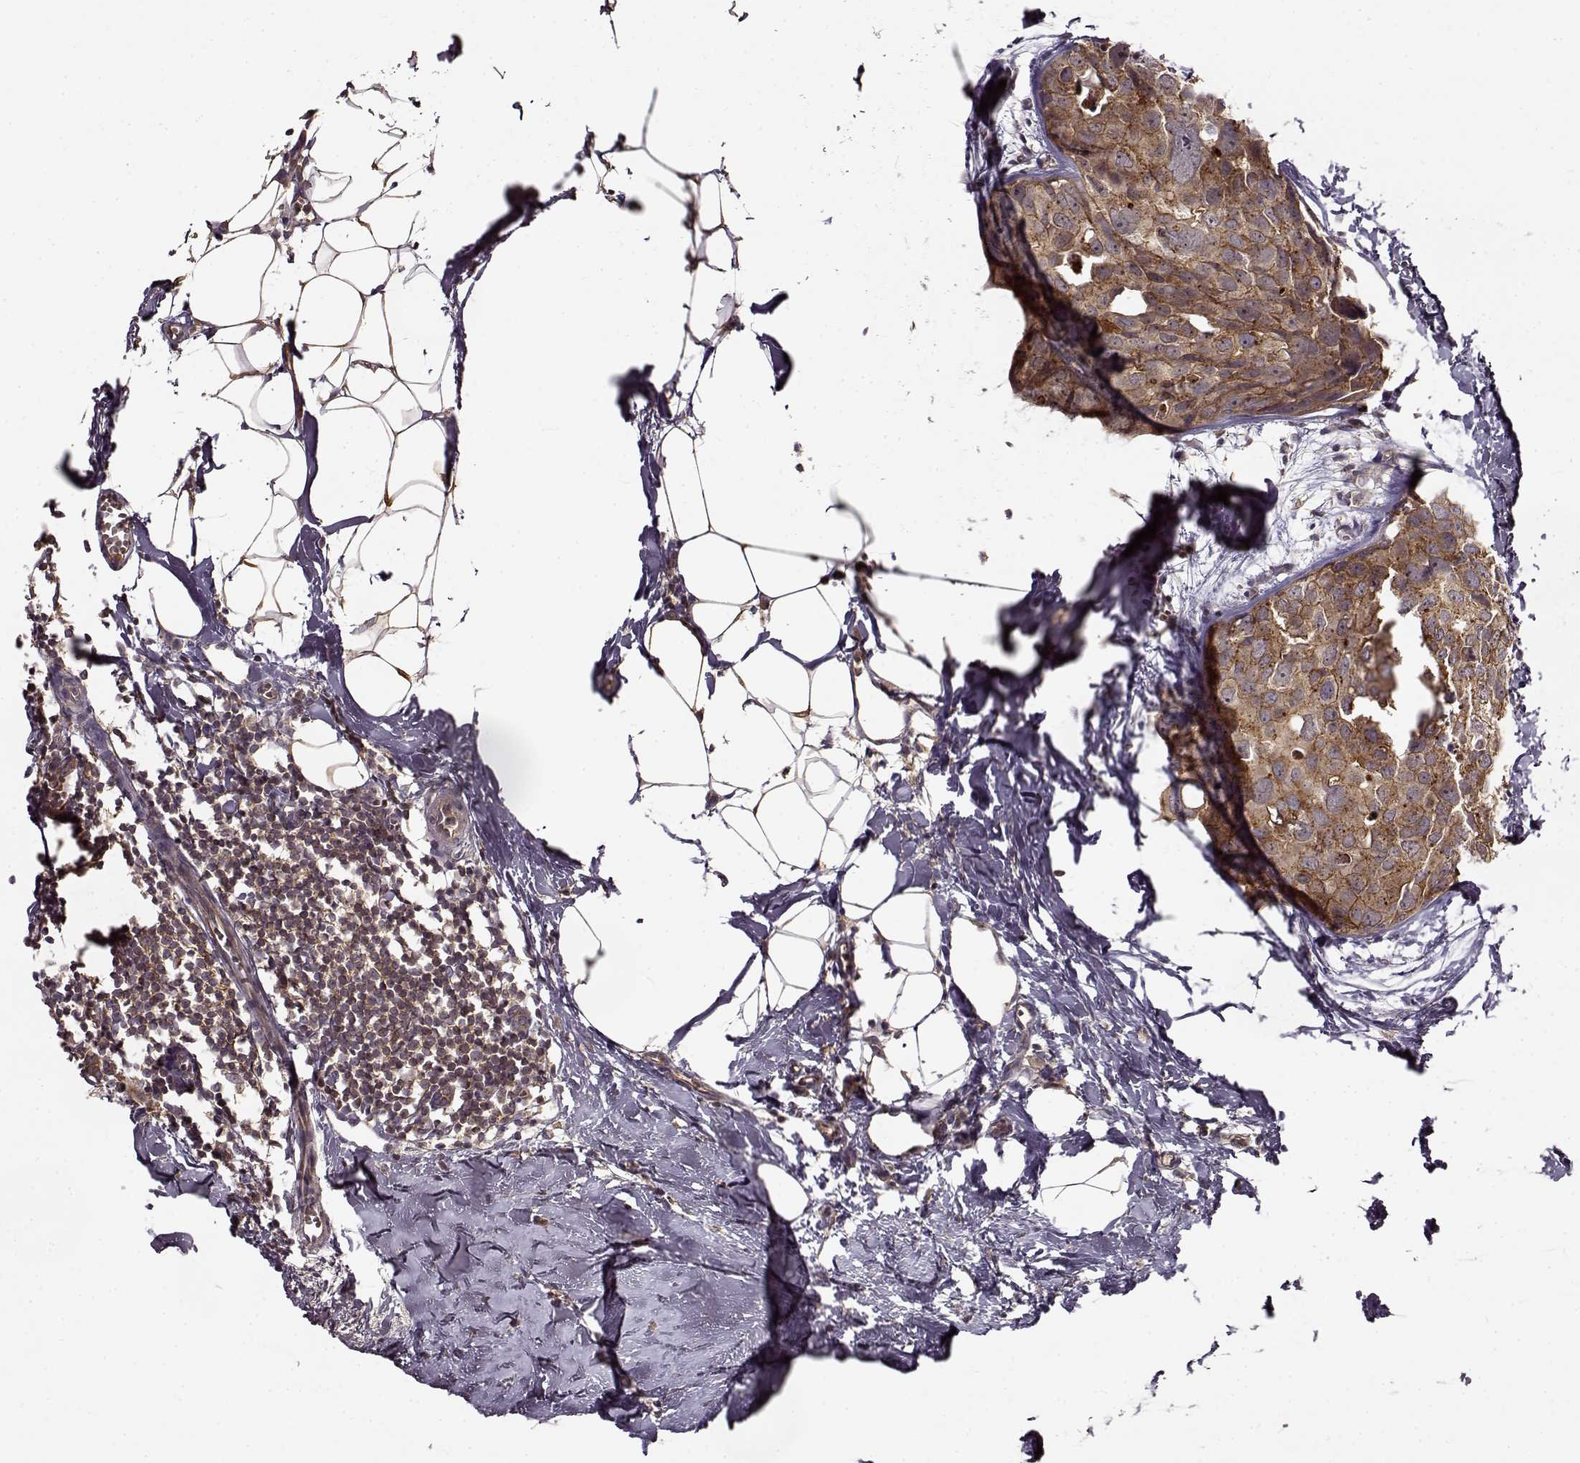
{"staining": {"intensity": "moderate", "quantity": ">75%", "location": "cytoplasmic/membranous"}, "tissue": "breast cancer", "cell_type": "Tumor cells", "image_type": "cancer", "snomed": [{"axis": "morphology", "description": "Duct carcinoma"}, {"axis": "topography", "description": "Breast"}], "caption": "A high-resolution photomicrograph shows immunohistochemistry staining of breast cancer (invasive ductal carcinoma), which shows moderate cytoplasmic/membranous positivity in about >75% of tumor cells.", "gene": "IFRD2", "patient": {"sex": "female", "age": 38}}